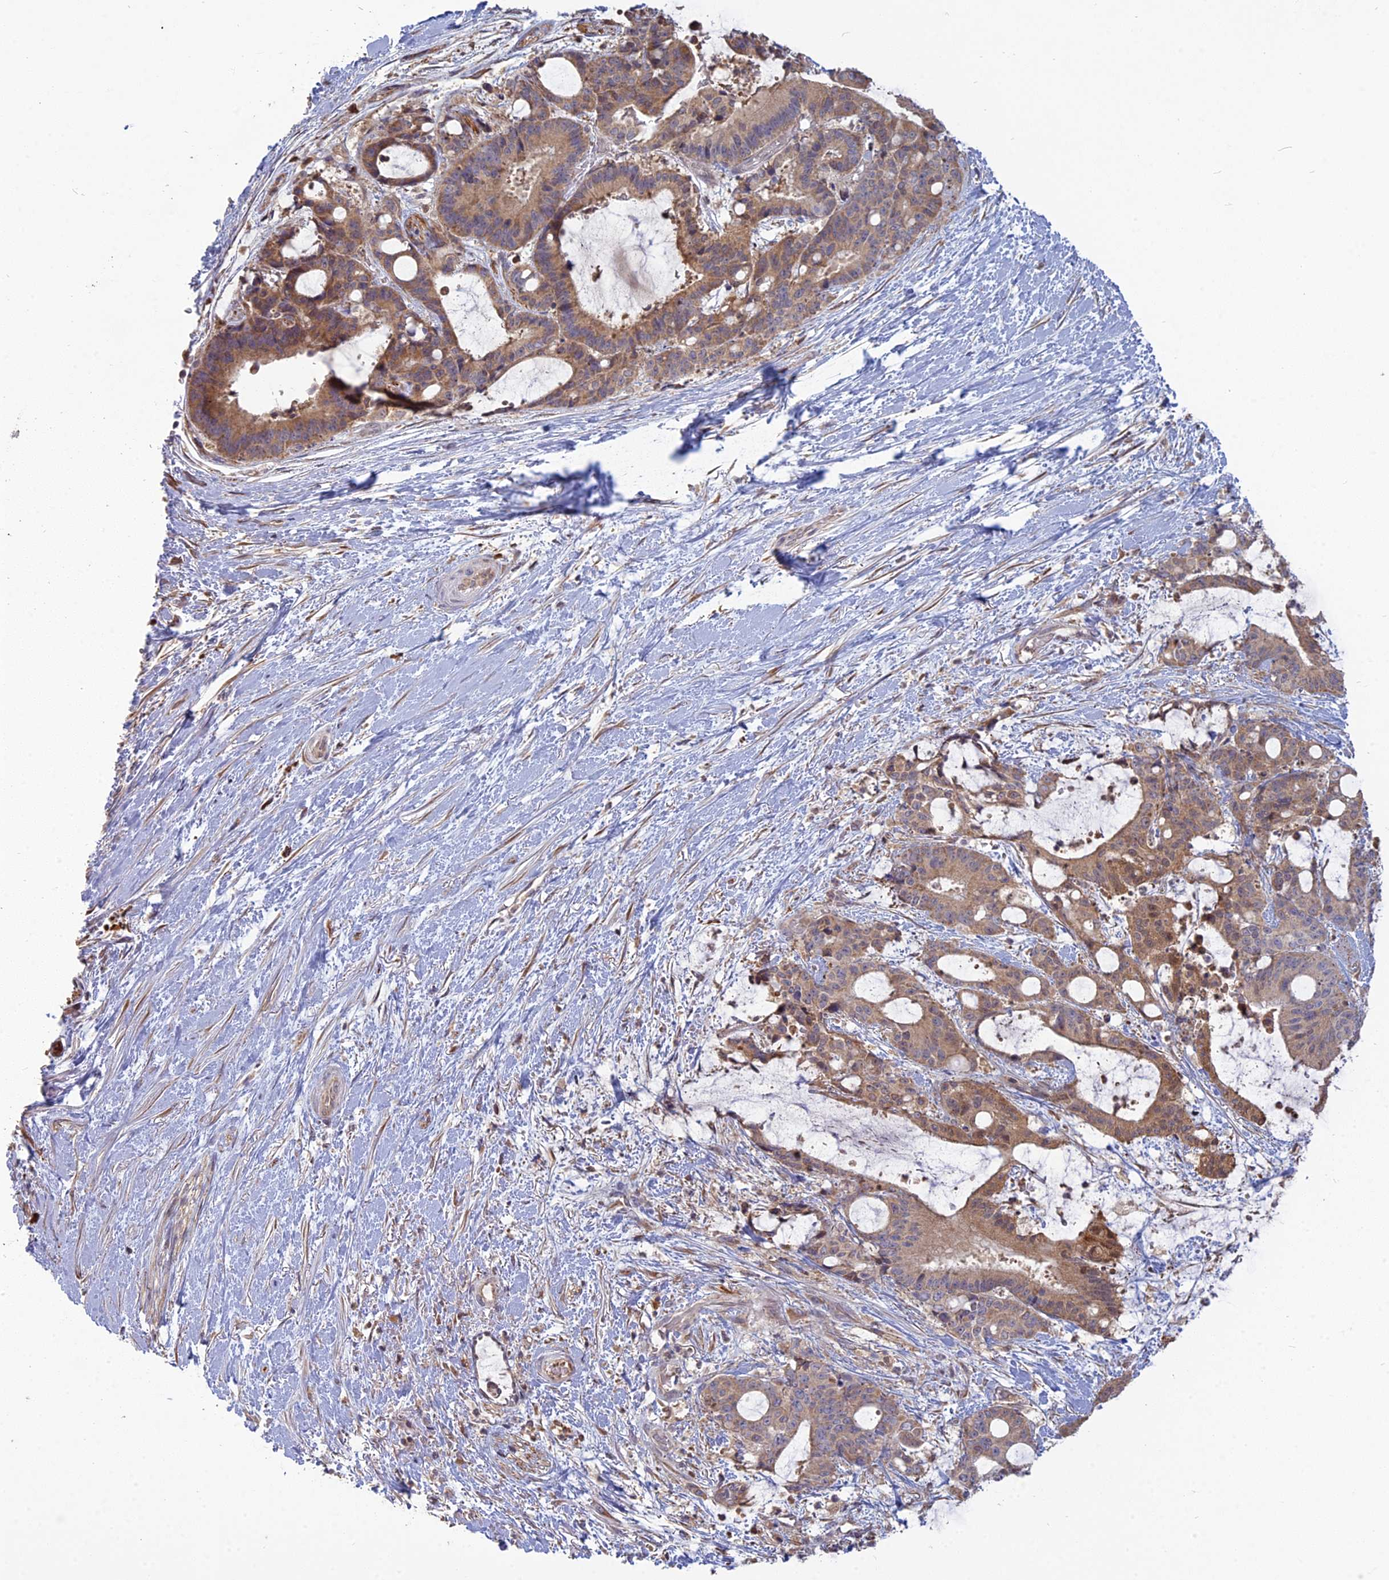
{"staining": {"intensity": "moderate", "quantity": ">75%", "location": "cytoplasmic/membranous"}, "tissue": "liver cancer", "cell_type": "Tumor cells", "image_type": "cancer", "snomed": [{"axis": "morphology", "description": "Normal tissue, NOS"}, {"axis": "morphology", "description": "Cholangiocarcinoma"}, {"axis": "topography", "description": "Liver"}, {"axis": "topography", "description": "Peripheral nerve tissue"}], "caption": "Immunohistochemical staining of liver cancer demonstrates medium levels of moderate cytoplasmic/membranous positivity in approximately >75% of tumor cells.", "gene": "TMEM208", "patient": {"sex": "female", "age": 73}}